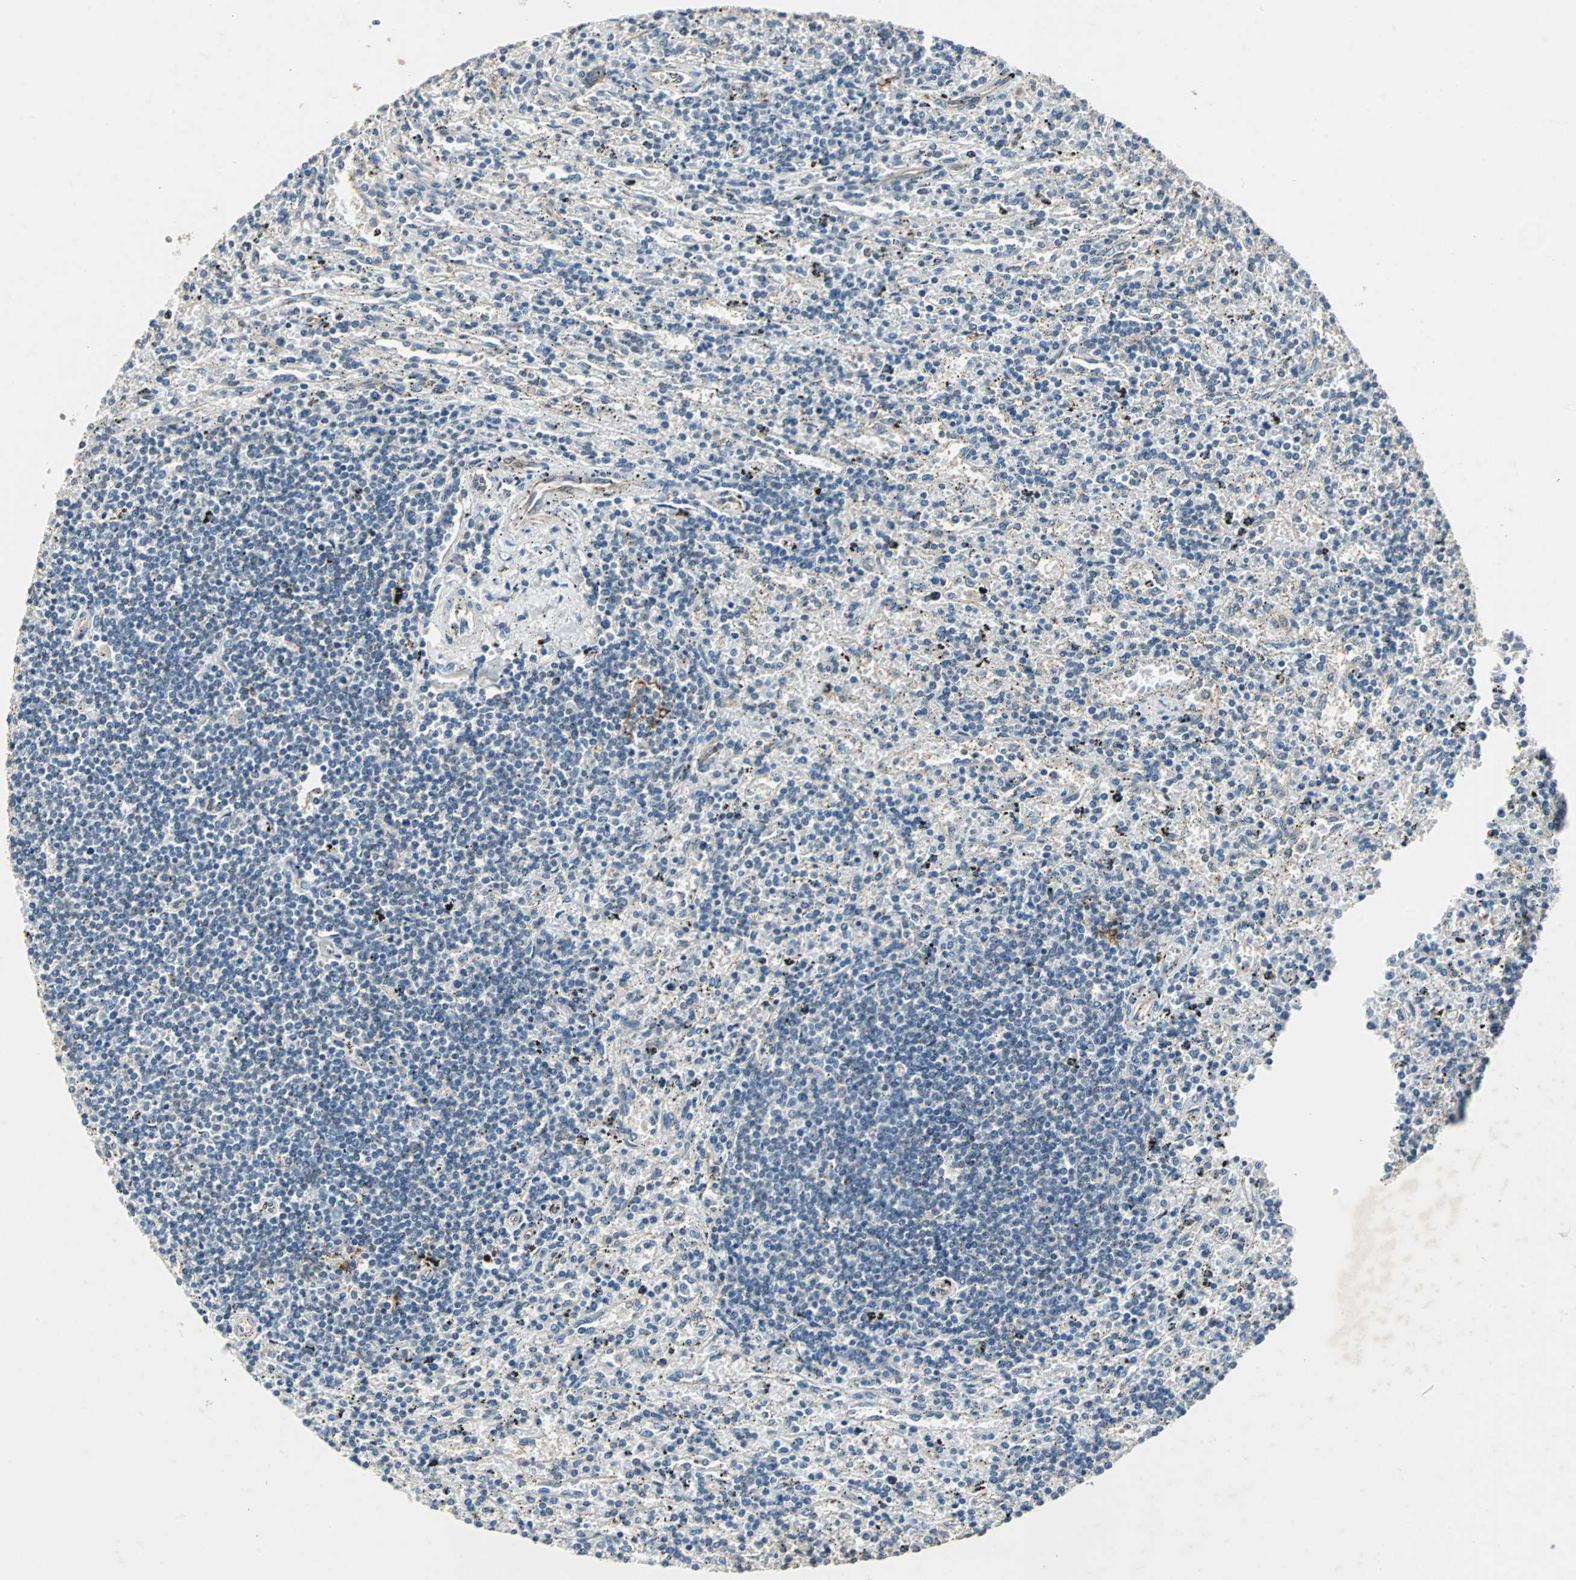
{"staining": {"intensity": "negative", "quantity": "none", "location": "none"}, "tissue": "lymphoma", "cell_type": "Tumor cells", "image_type": "cancer", "snomed": [{"axis": "morphology", "description": "Malignant lymphoma, non-Hodgkin's type, Low grade"}, {"axis": "topography", "description": "Spleen"}], "caption": "An image of human lymphoma is negative for staining in tumor cells.", "gene": "CMC2", "patient": {"sex": "male", "age": 76}}